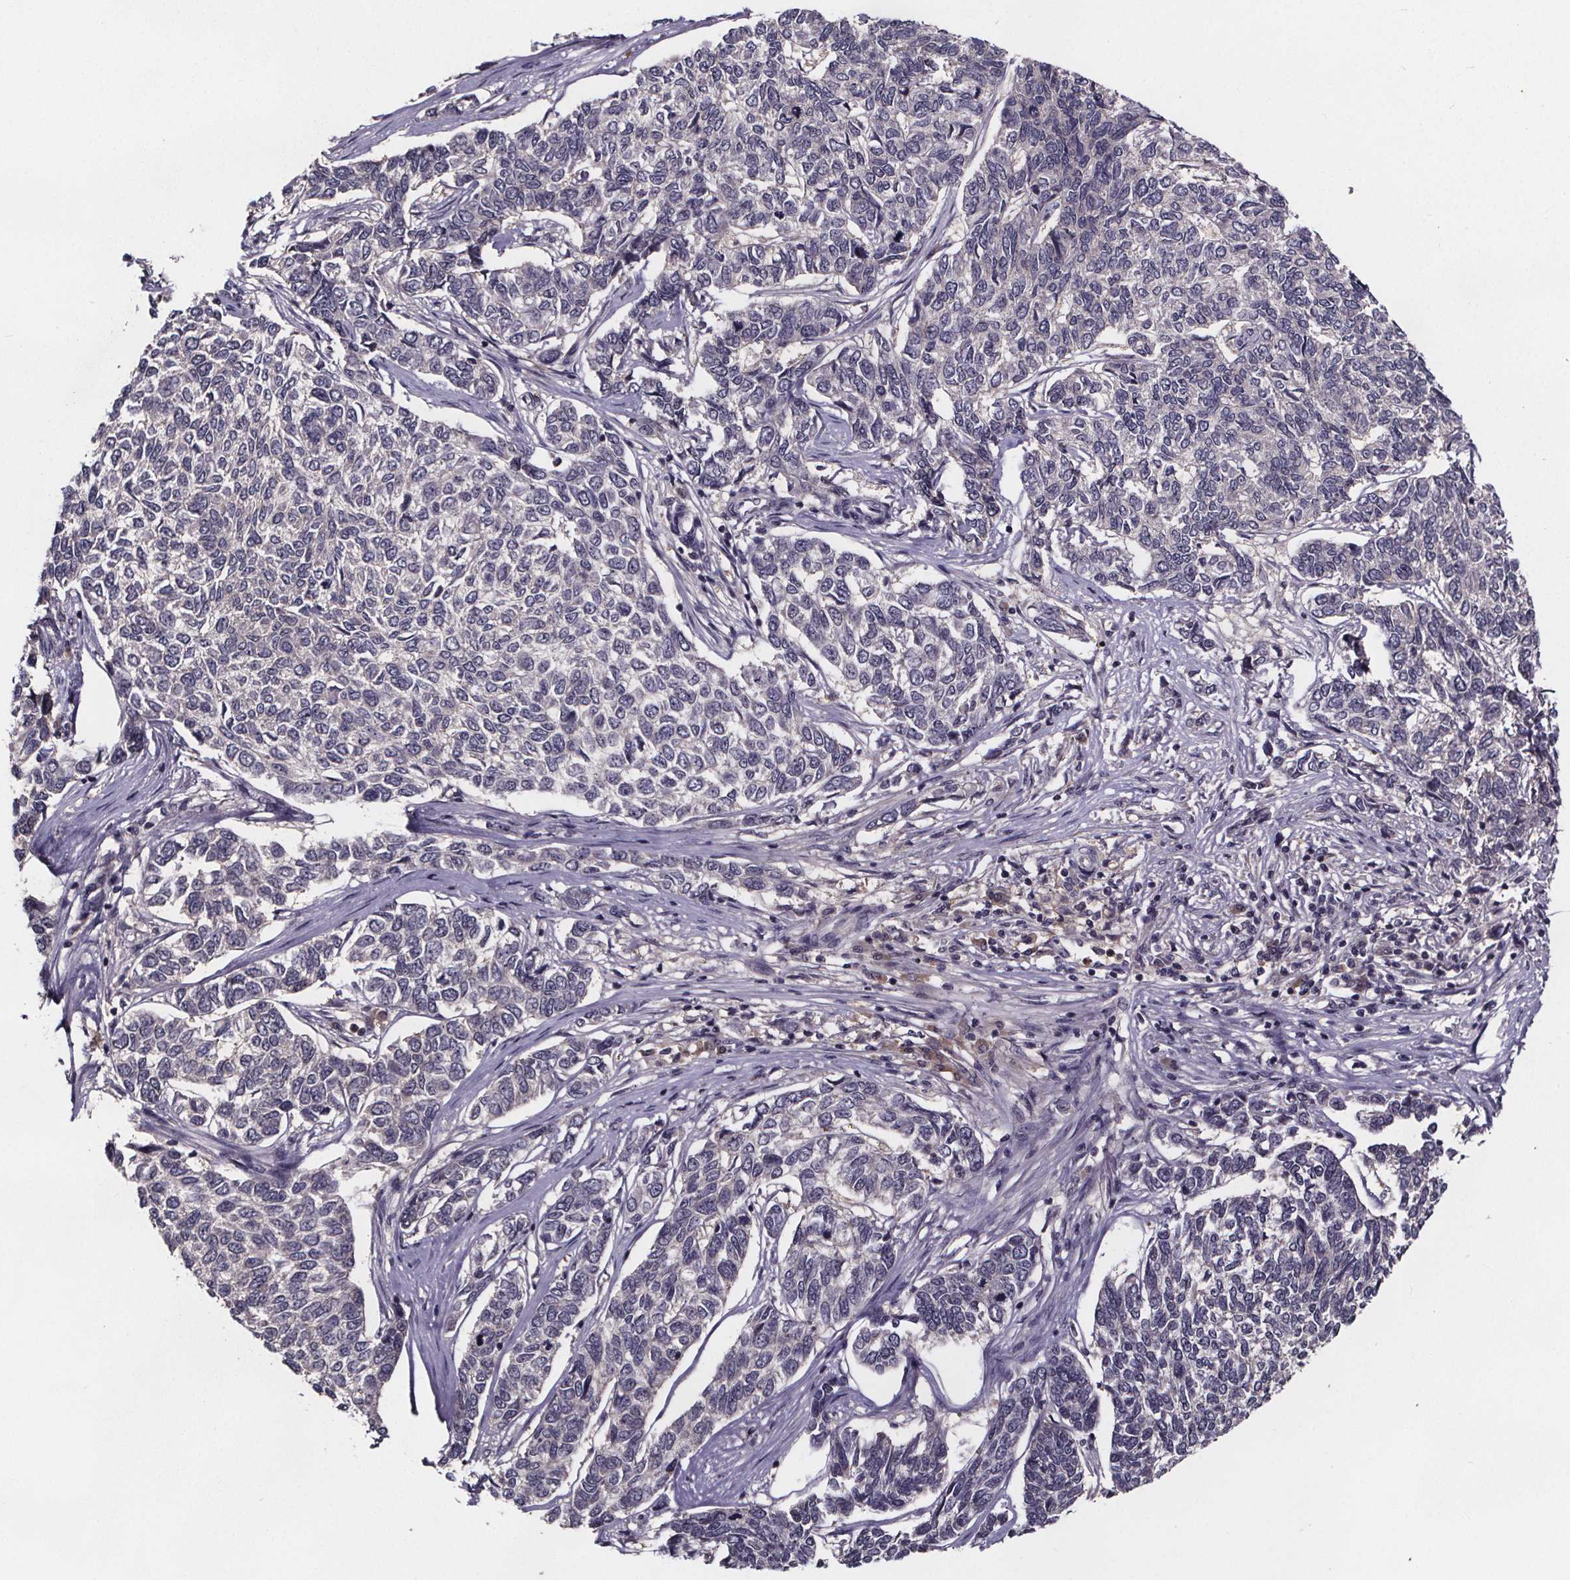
{"staining": {"intensity": "negative", "quantity": "none", "location": "none"}, "tissue": "skin cancer", "cell_type": "Tumor cells", "image_type": "cancer", "snomed": [{"axis": "morphology", "description": "Basal cell carcinoma"}, {"axis": "topography", "description": "Skin"}], "caption": "Tumor cells show no significant protein staining in basal cell carcinoma (skin). The staining was performed using DAB to visualize the protein expression in brown, while the nuclei were stained in blue with hematoxylin (Magnification: 20x).", "gene": "SMIM1", "patient": {"sex": "female", "age": 65}}